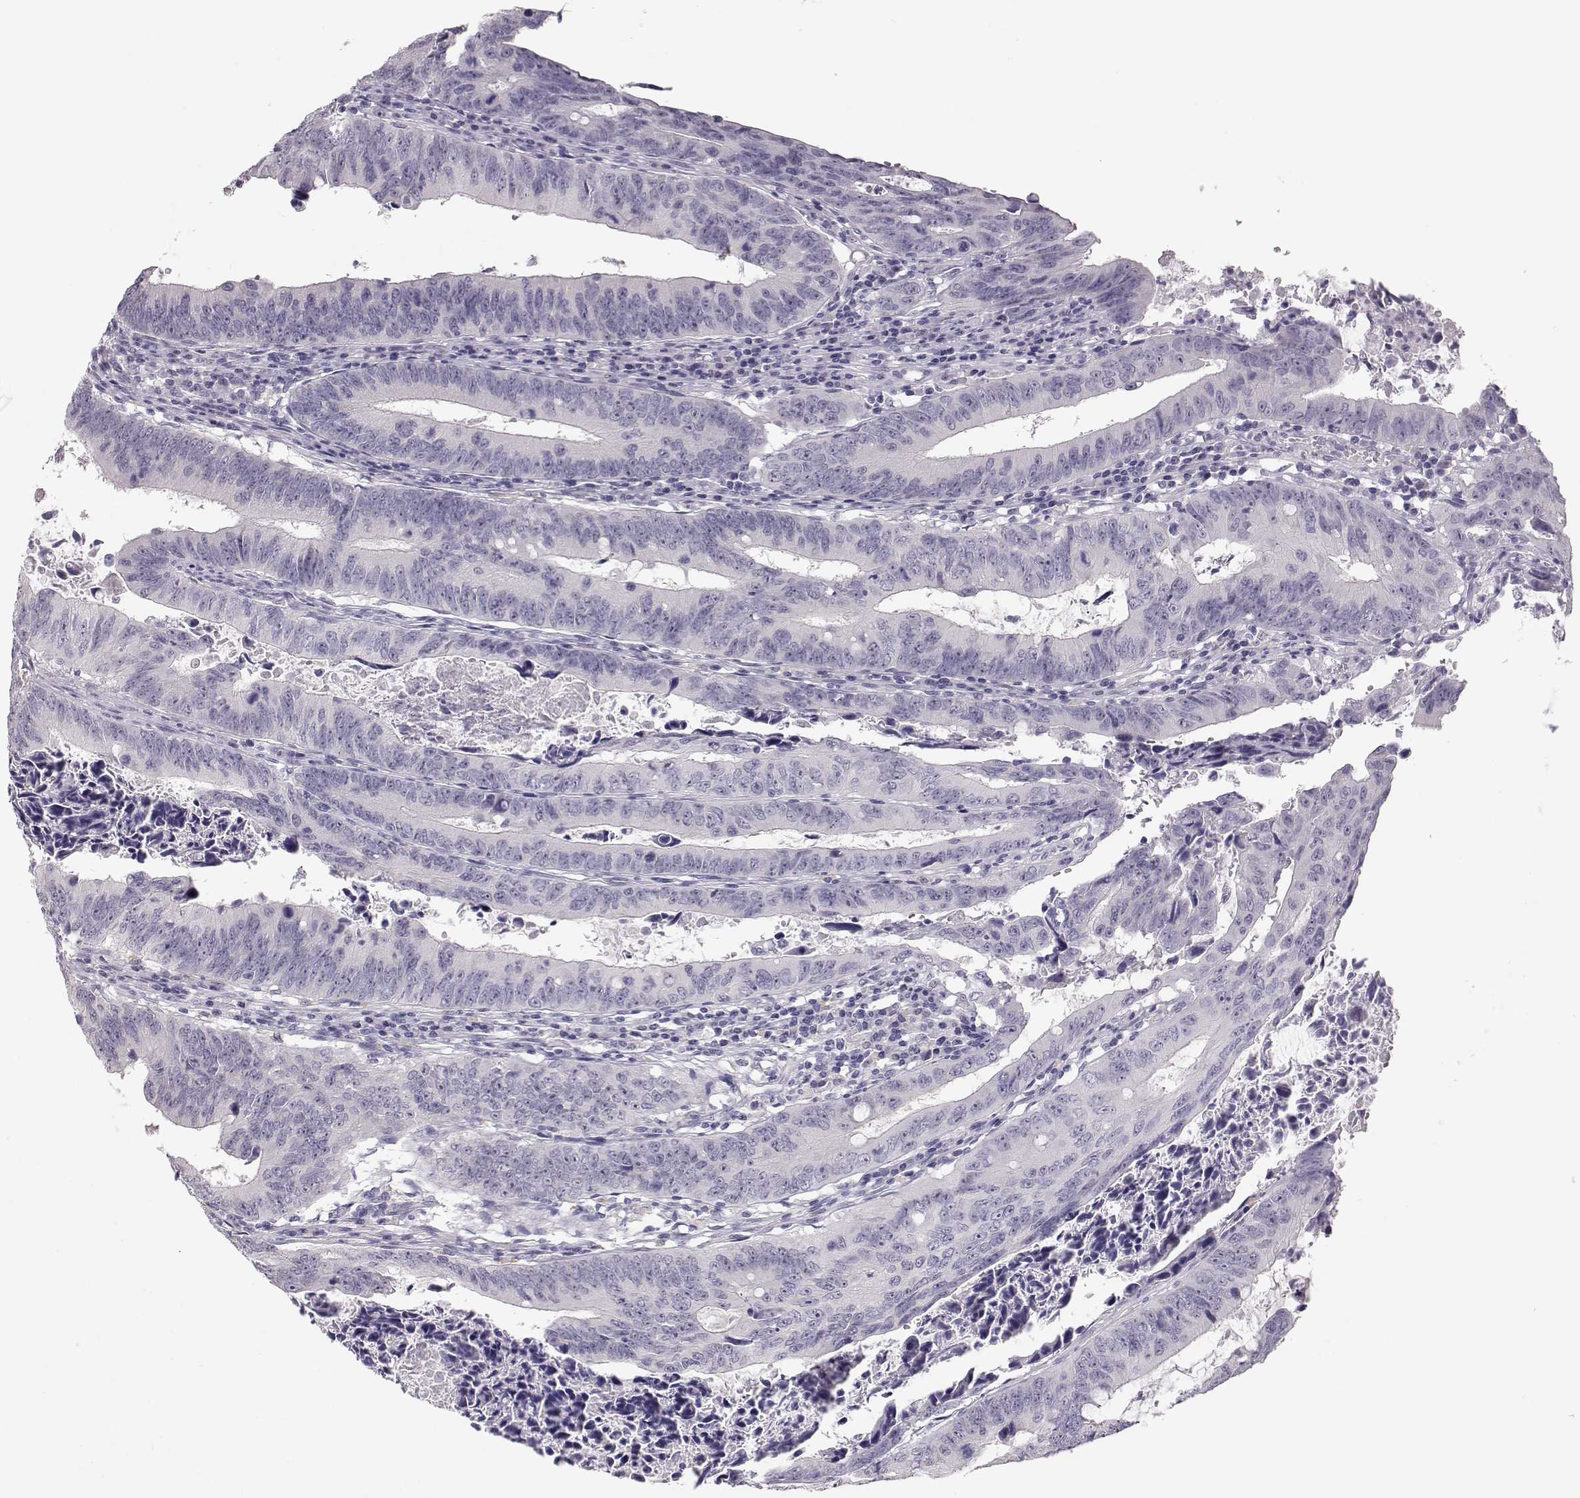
{"staining": {"intensity": "negative", "quantity": "none", "location": "none"}, "tissue": "colorectal cancer", "cell_type": "Tumor cells", "image_type": "cancer", "snomed": [{"axis": "morphology", "description": "Adenocarcinoma, NOS"}, {"axis": "topography", "description": "Colon"}], "caption": "An immunohistochemistry micrograph of colorectal cancer is shown. There is no staining in tumor cells of colorectal cancer.", "gene": "FAM205A", "patient": {"sex": "female", "age": 87}}